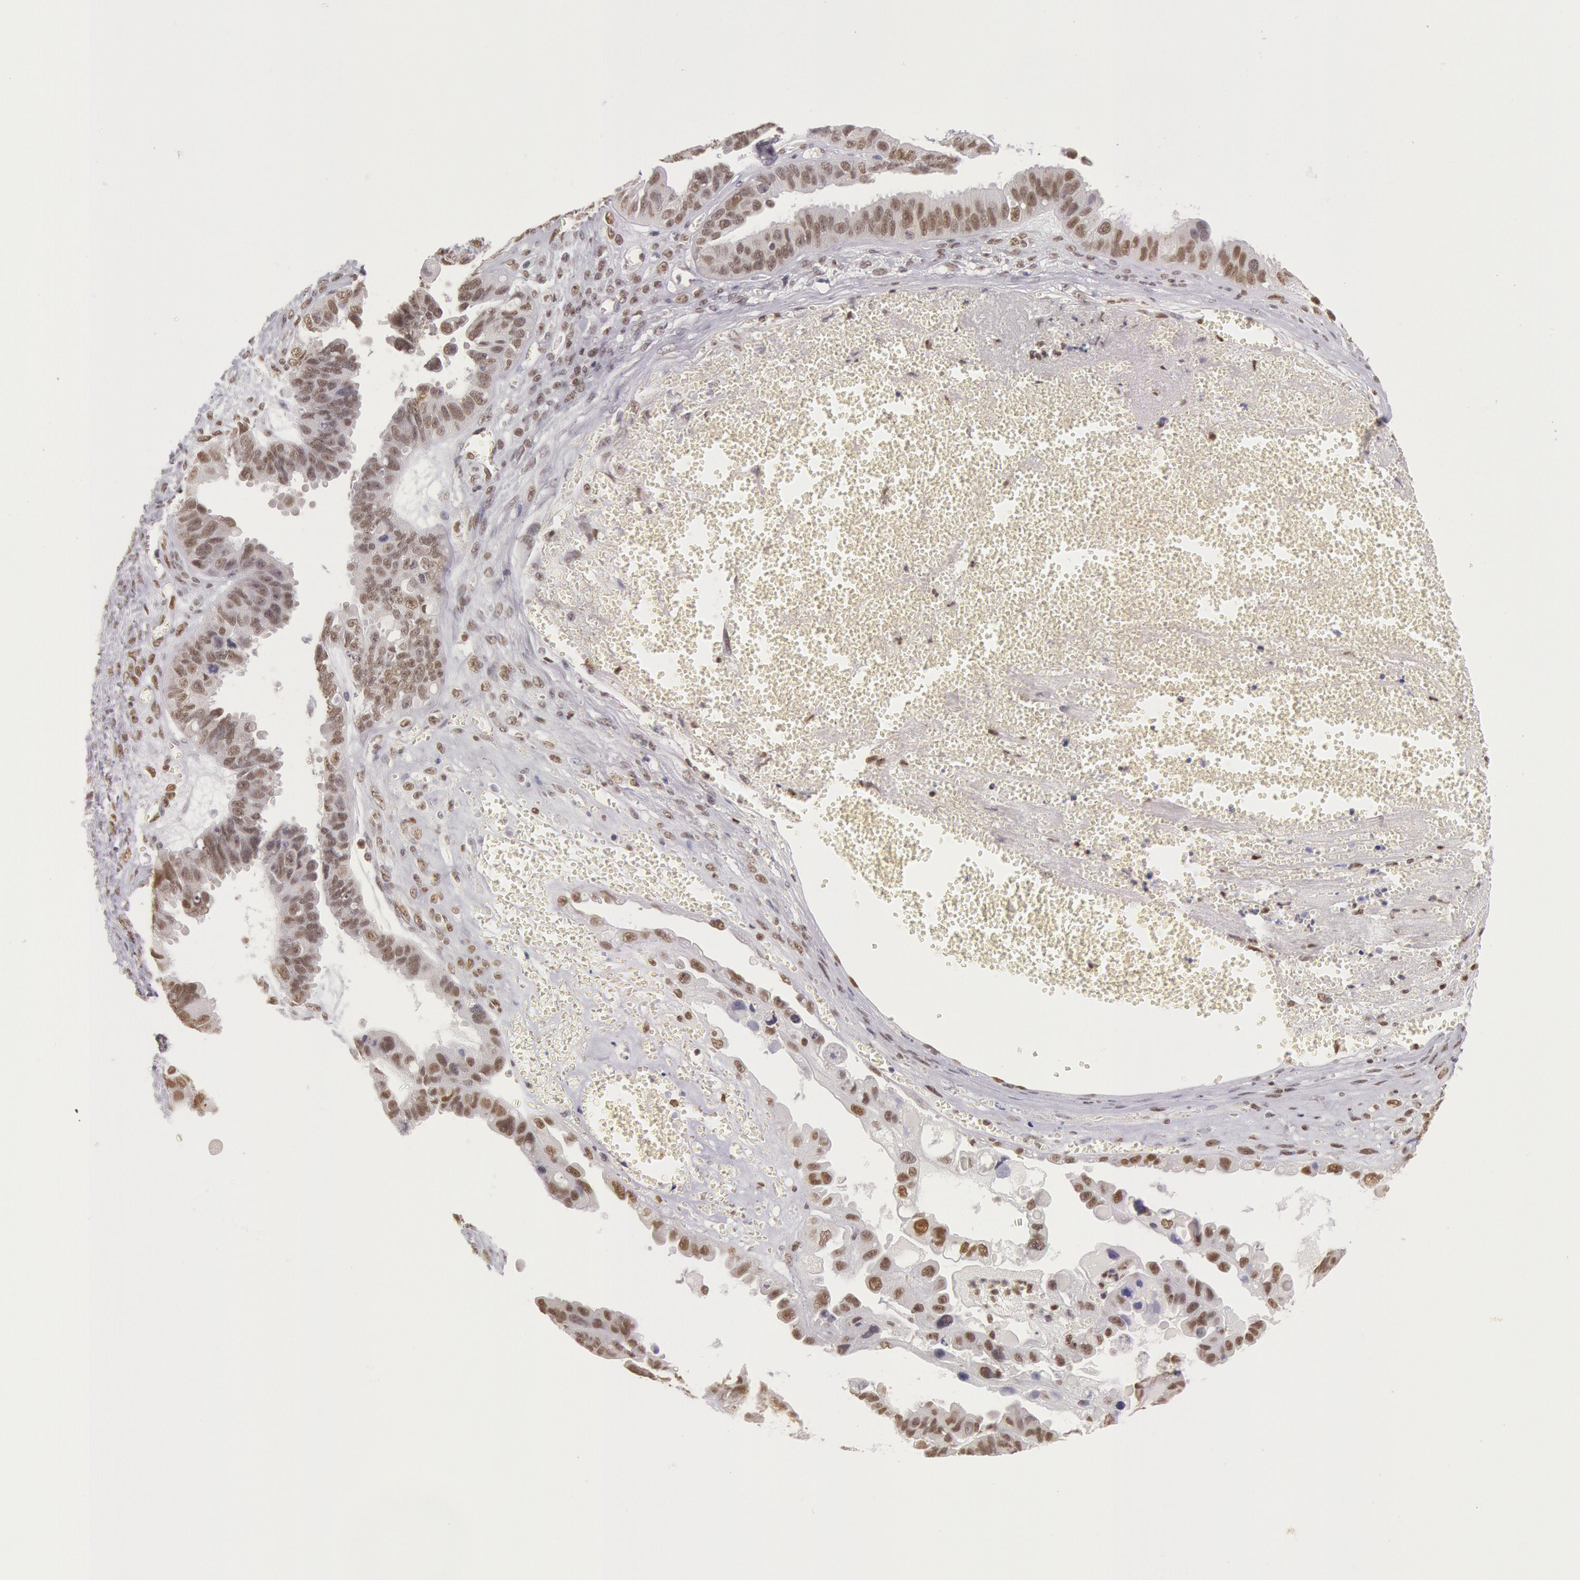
{"staining": {"intensity": "moderate", "quantity": ">75%", "location": "nuclear"}, "tissue": "ovarian cancer", "cell_type": "Tumor cells", "image_type": "cancer", "snomed": [{"axis": "morphology", "description": "Carcinoma, endometroid"}, {"axis": "topography", "description": "Ovary"}], "caption": "Moderate nuclear protein staining is present in approximately >75% of tumor cells in ovarian cancer (endometroid carcinoma). The staining was performed using DAB (3,3'-diaminobenzidine), with brown indicating positive protein expression. Nuclei are stained blue with hematoxylin.", "gene": "ESS2", "patient": {"sex": "female", "age": 85}}